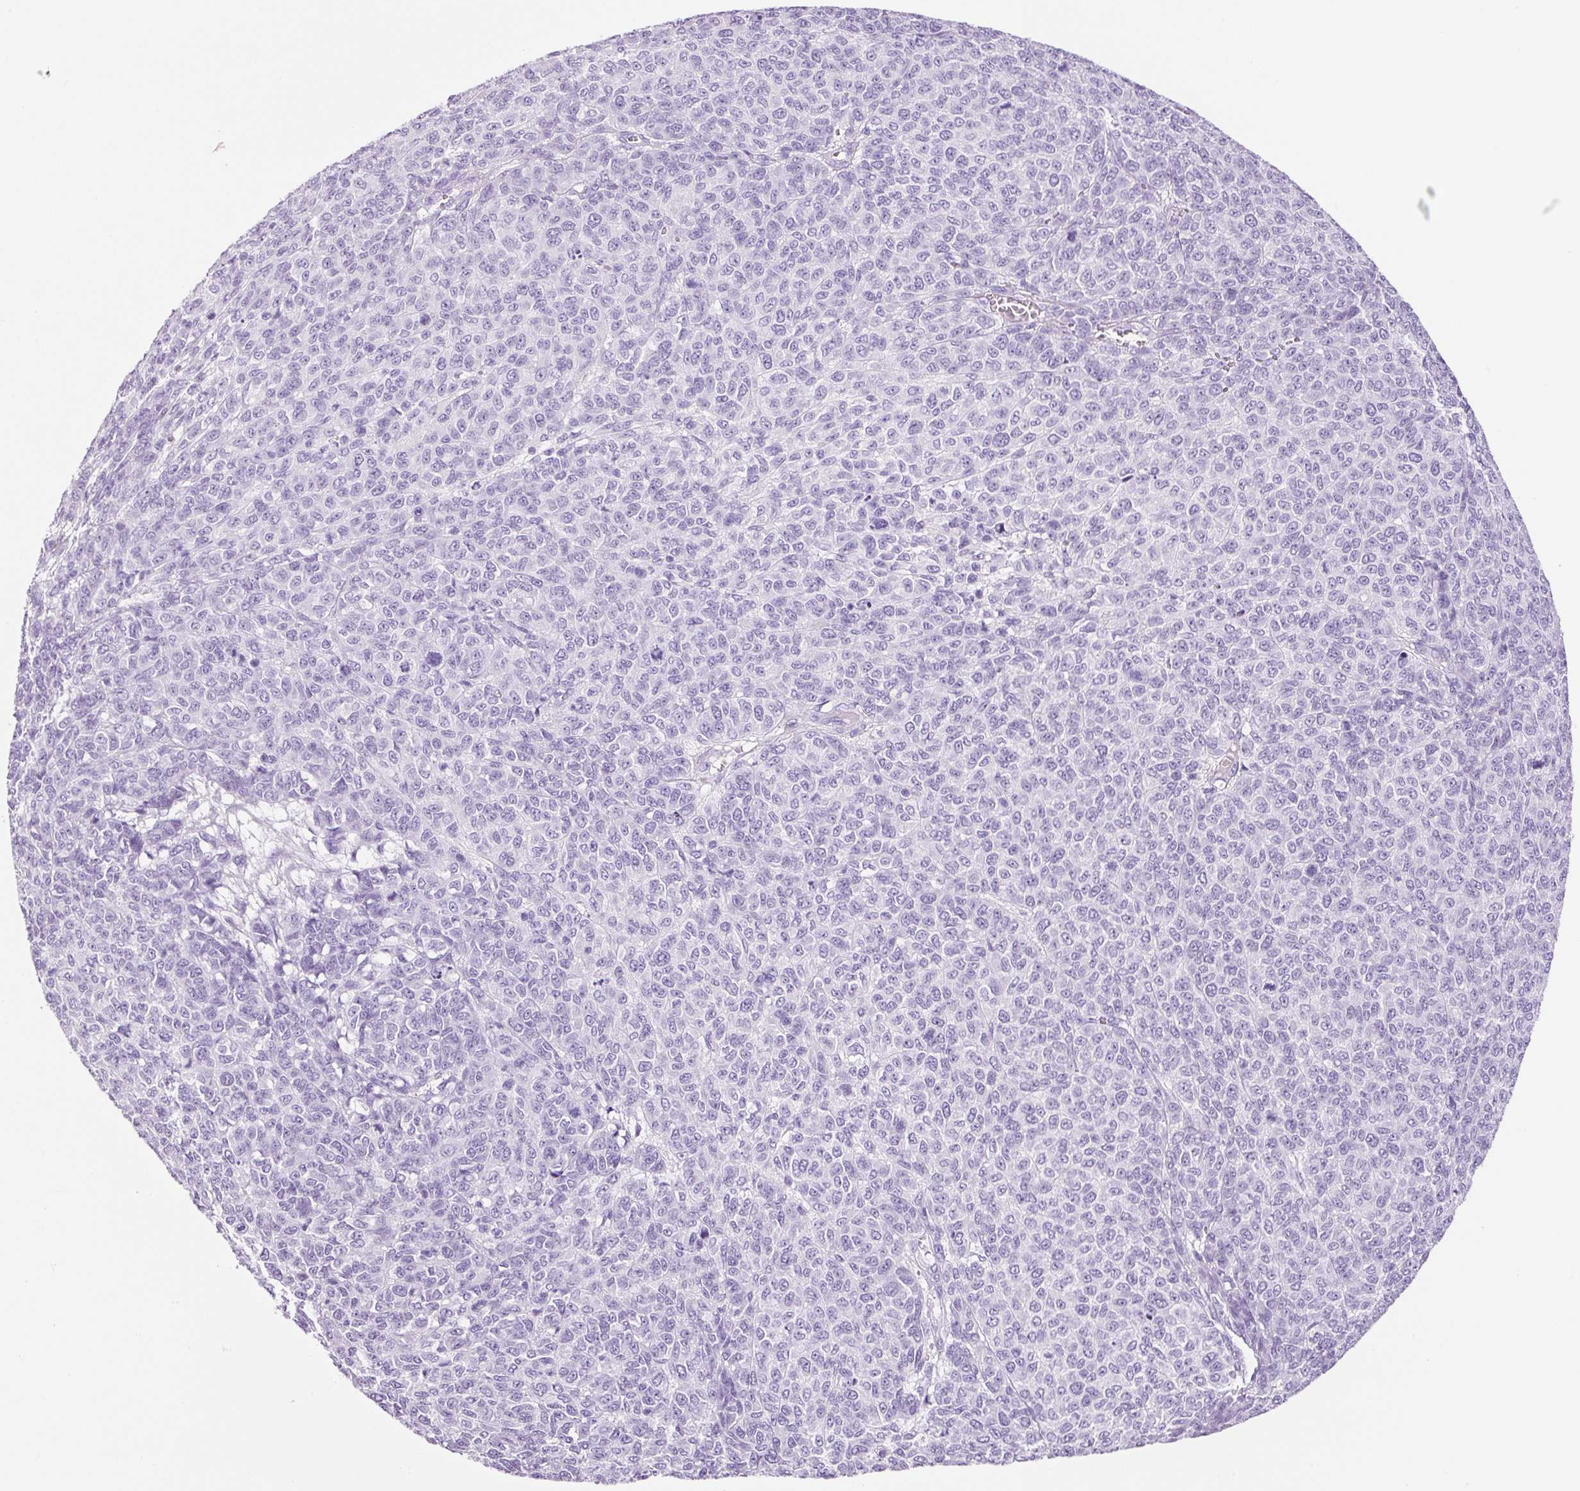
{"staining": {"intensity": "negative", "quantity": "none", "location": "none"}, "tissue": "melanoma", "cell_type": "Tumor cells", "image_type": "cancer", "snomed": [{"axis": "morphology", "description": "Malignant melanoma, NOS"}, {"axis": "topography", "description": "Skin"}], "caption": "Immunohistochemistry of melanoma displays no expression in tumor cells. The staining is performed using DAB brown chromogen with nuclei counter-stained in using hematoxylin.", "gene": "ADSS1", "patient": {"sex": "male", "age": 49}}